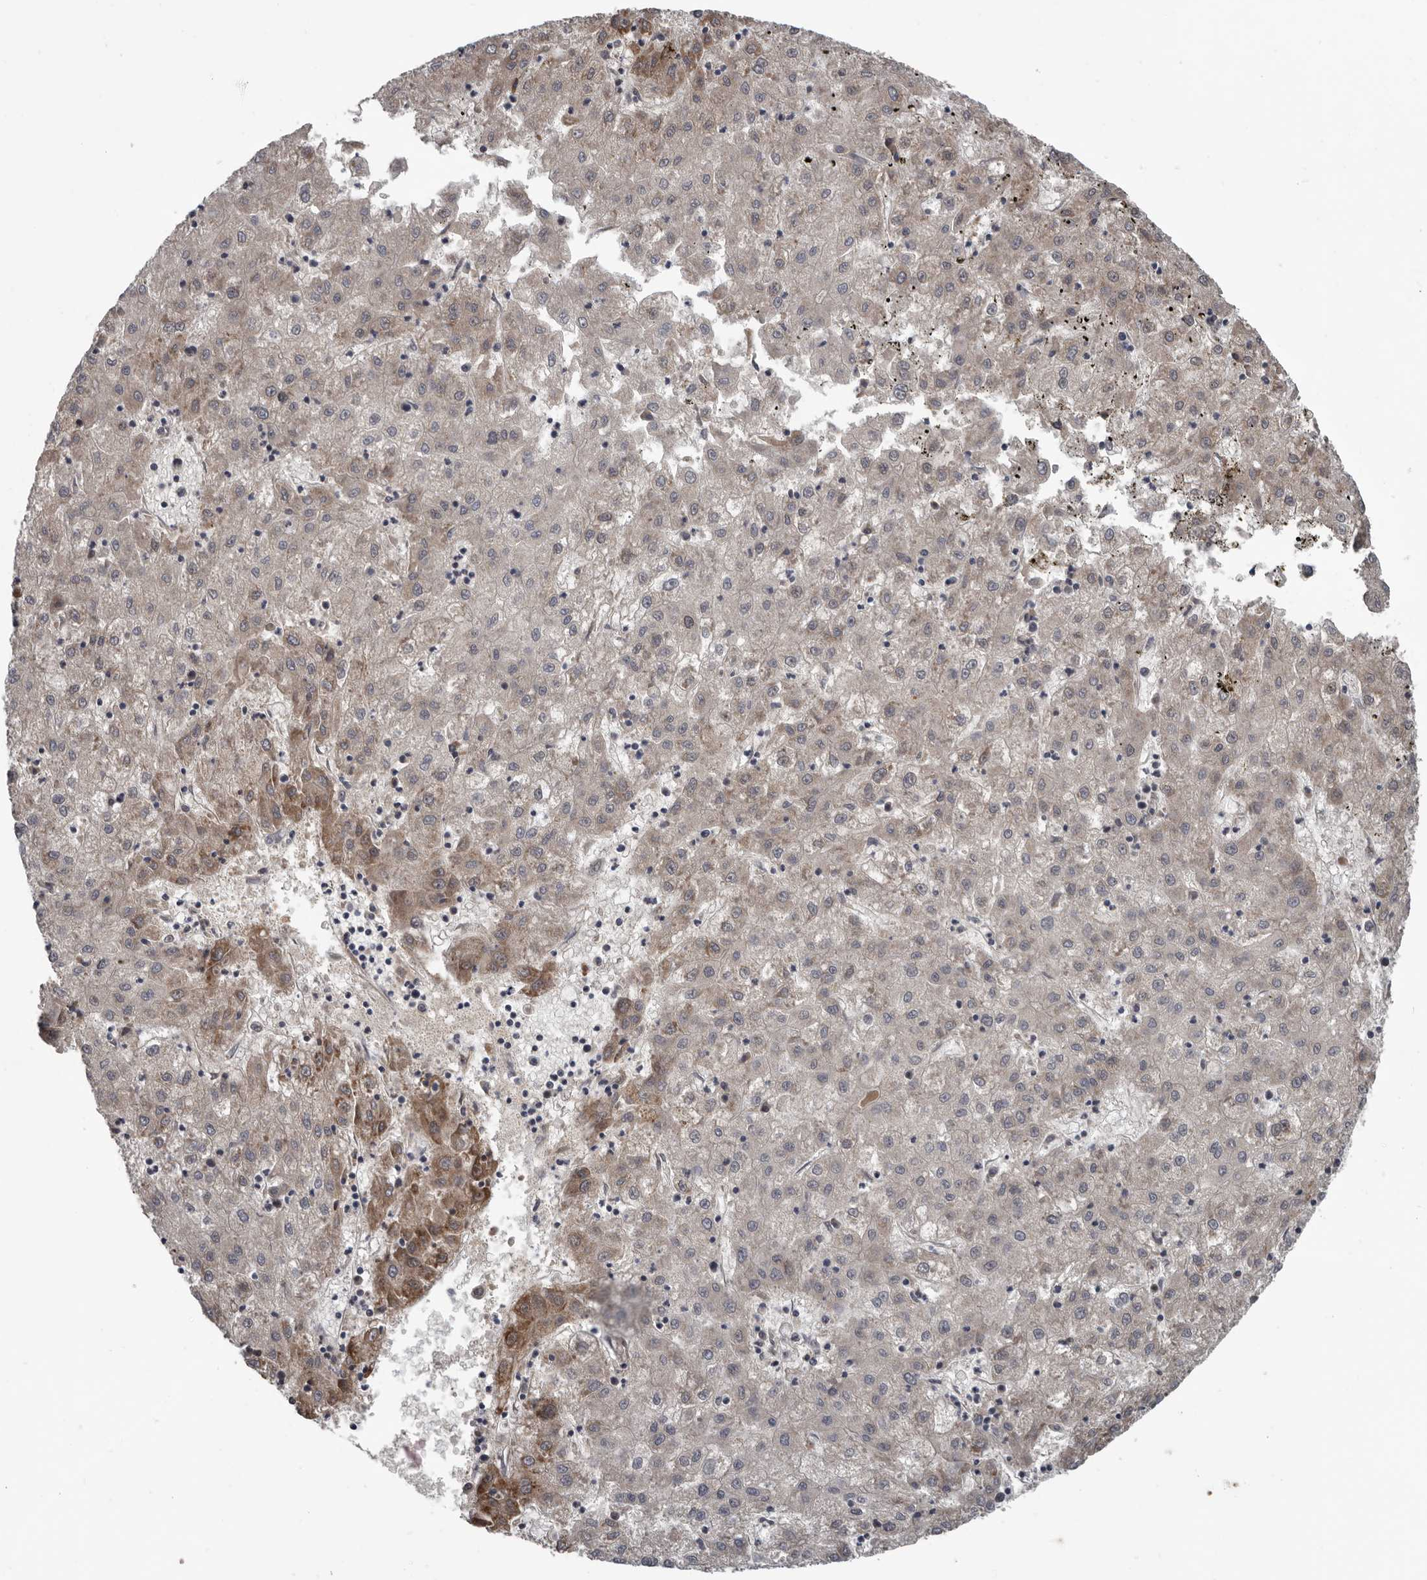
{"staining": {"intensity": "weak", "quantity": "<25%", "location": "cytoplasmic/membranous"}, "tissue": "liver cancer", "cell_type": "Tumor cells", "image_type": "cancer", "snomed": [{"axis": "morphology", "description": "Carcinoma, Hepatocellular, NOS"}, {"axis": "topography", "description": "Liver"}], "caption": "Tumor cells show no significant protein expression in liver cancer.", "gene": "DNAJB4", "patient": {"sex": "male", "age": 72}}